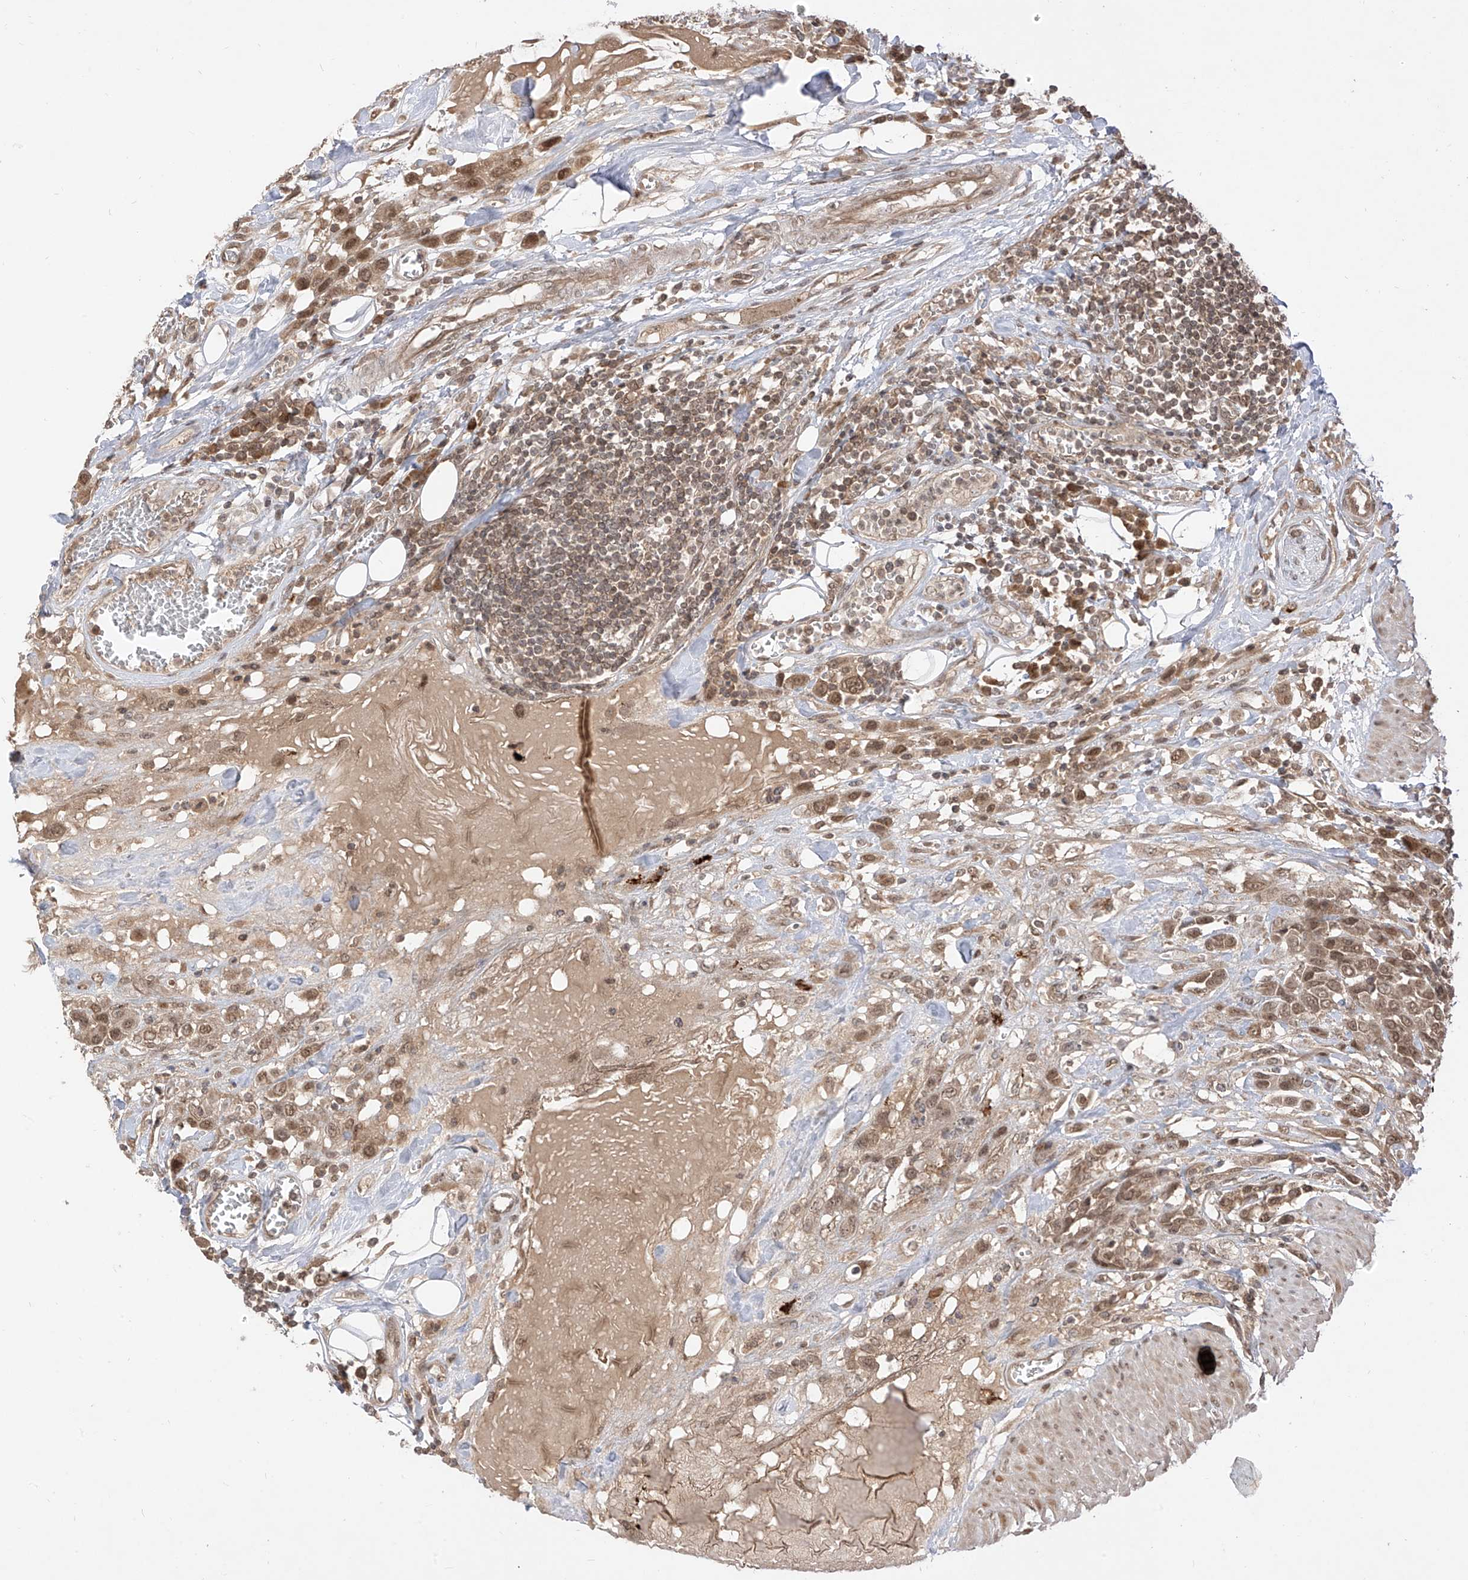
{"staining": {"intensity": "moderate", "quantity": ">75%", "location": "cytoplasmic/membranous,nuclear"}, "tissue": "urothelial cancer", "cell_type": "Tumor cells", "image_type": "cancer", "snomed": [{"axis": "morphology", "description": "Urothelial carcinoma, High grade"}, {"axis": "topography", "description": "Urinary bladder"}], "caption": "Urothelial carcinoma (high-grade) tissue demonstrates moderate cytoplasmic/membranous and nuclear expression in about >75% of tumor cells", "gene": "LCOR", "patient": {"sex": "male", "age": 50}}